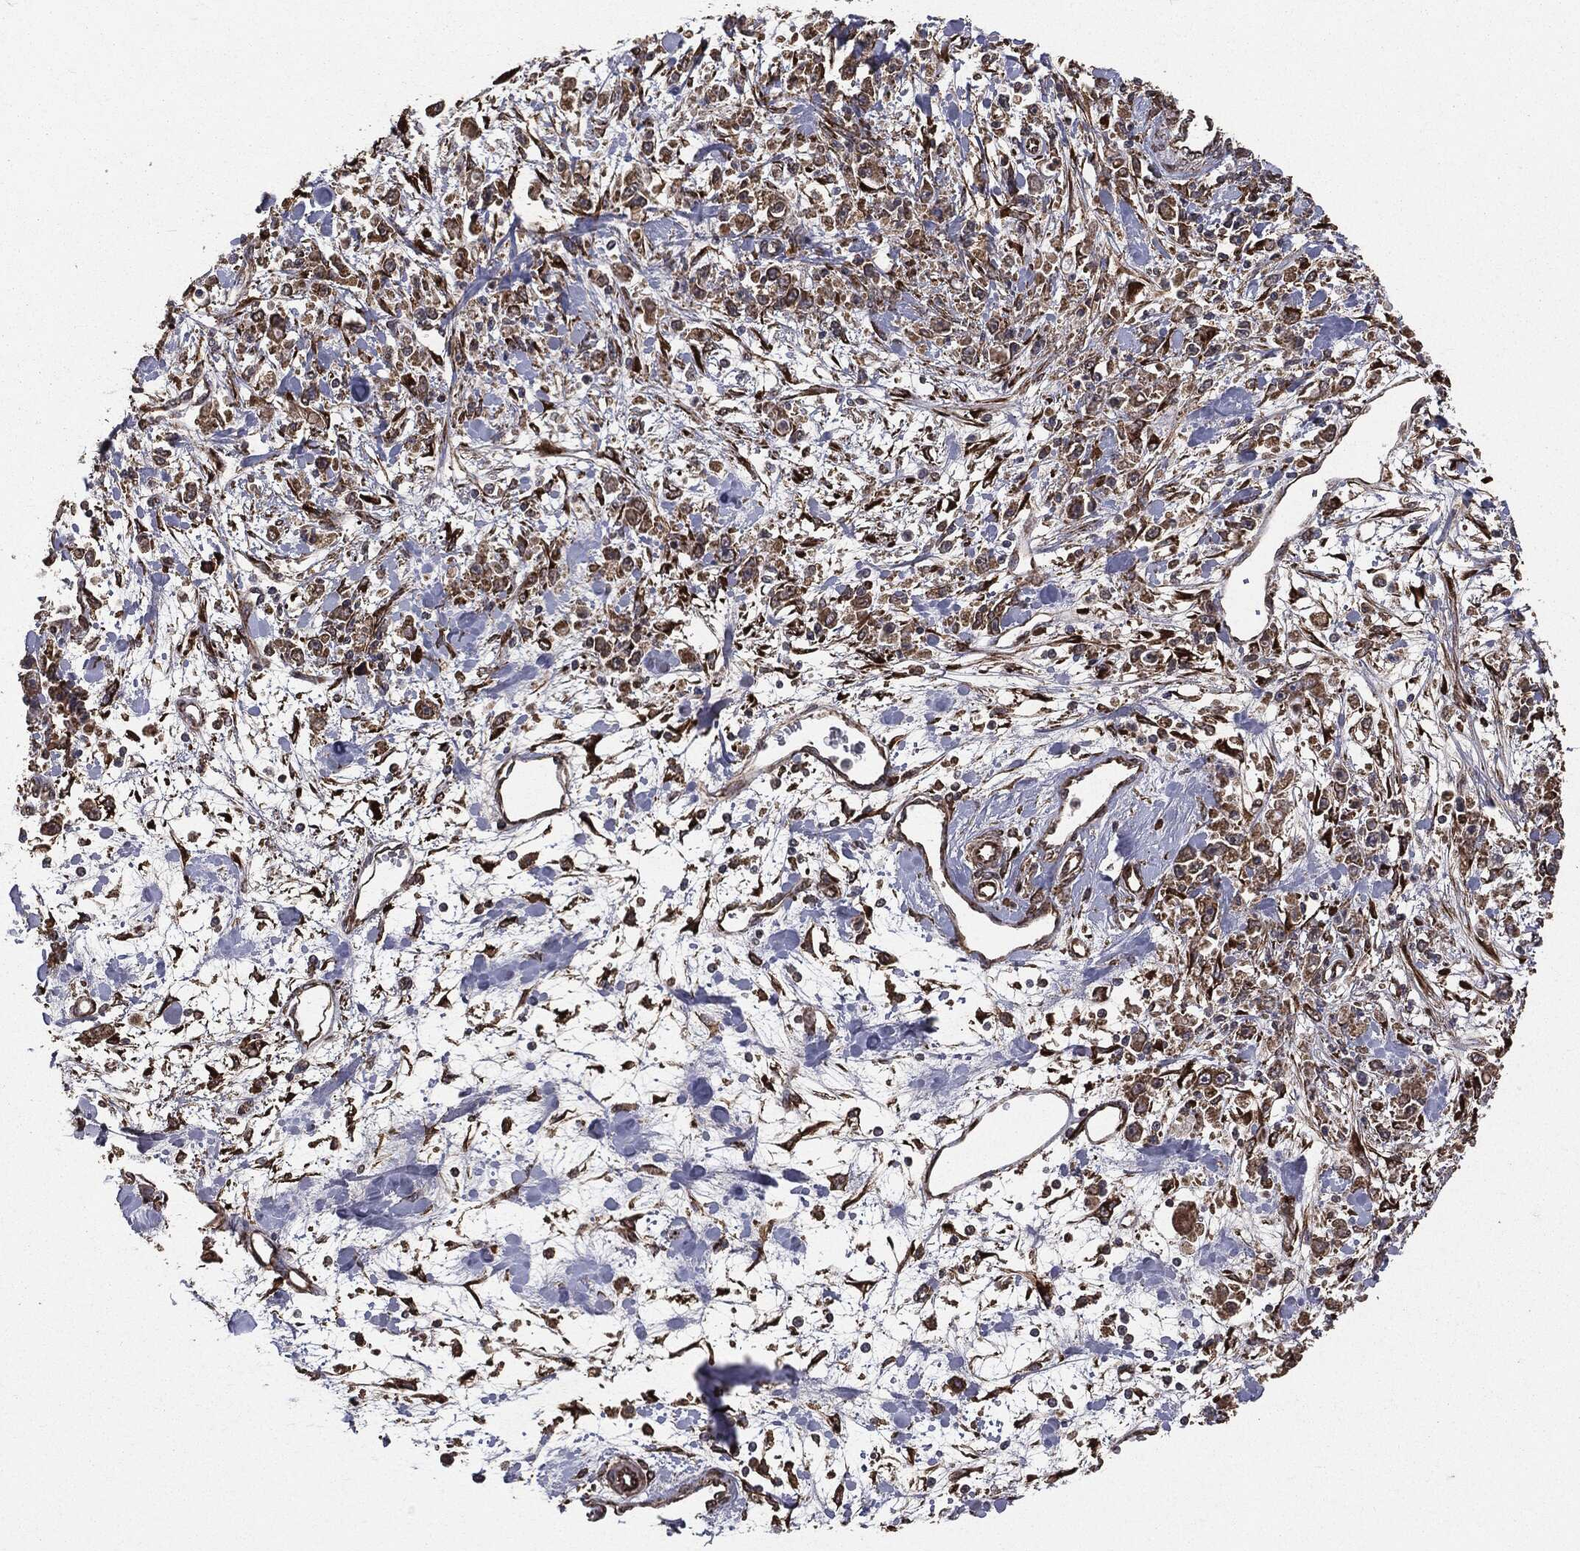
{"staining": {"intensity": "negative", "quantity": "none", "location": "none"}, "tissue": "stomach cancer", "cell_type": "Tumor cells", "image_type": "cancer", "snomed": [{"axis": "morphology", "description": "Adenocarcinoma, NOS"}, {"axis": "topography", "description": "Stomach"}], "caption": "High power microscopy micrograph of an immunohistochemistry (IHC) image of stomach cancer (adenocarcinoma), revealing no significant staining in tumor cells. (DAB IHC with hematoxylin counter stain).", "gene": "MTOR", "patient": {"sex": "female", "age": 59}}